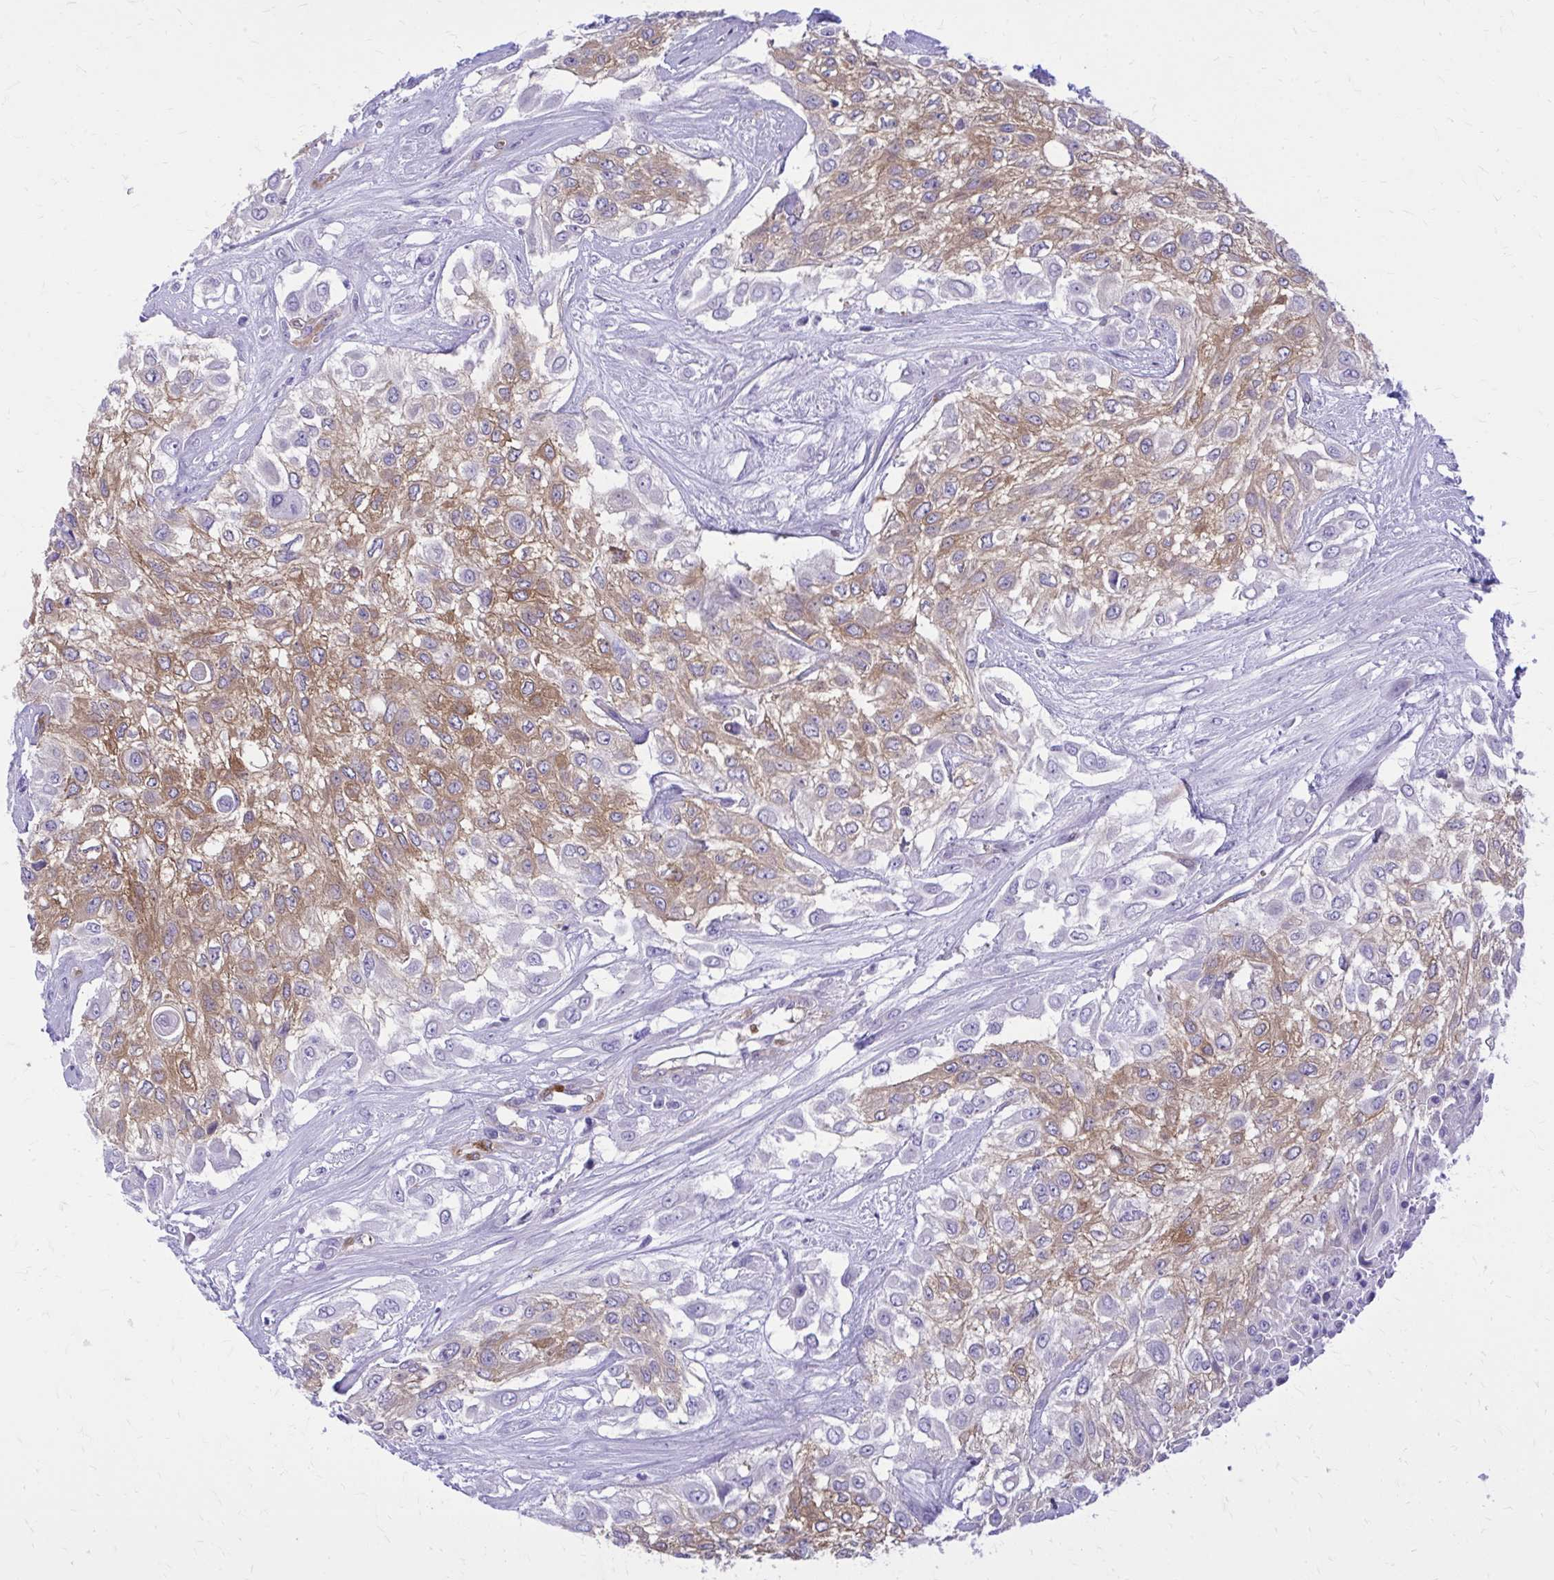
{"staining": {"intensity": "moderate", "quantity": "25%-75%", "location": "cytoplasmic/membranous"}, "tissue": "urothelial cancer", "cell_type": "Tumor cells", "image_type": "cancer", "snomed": [{"axis": "morphology", "description": "Urothelial carcinoma, High grade"}, {"axis": "topography", "description": "Urinary bladder"}], "caption": "Human urothelial carcinoma (high-grade) stained for a protein (brown) exhibits moderate cytoplasmic/membranous positive staining in approximately 25%-75% of tumor cells.", "gene": "EPB41L1", "patient": {"sex": "male", "age": 57}}